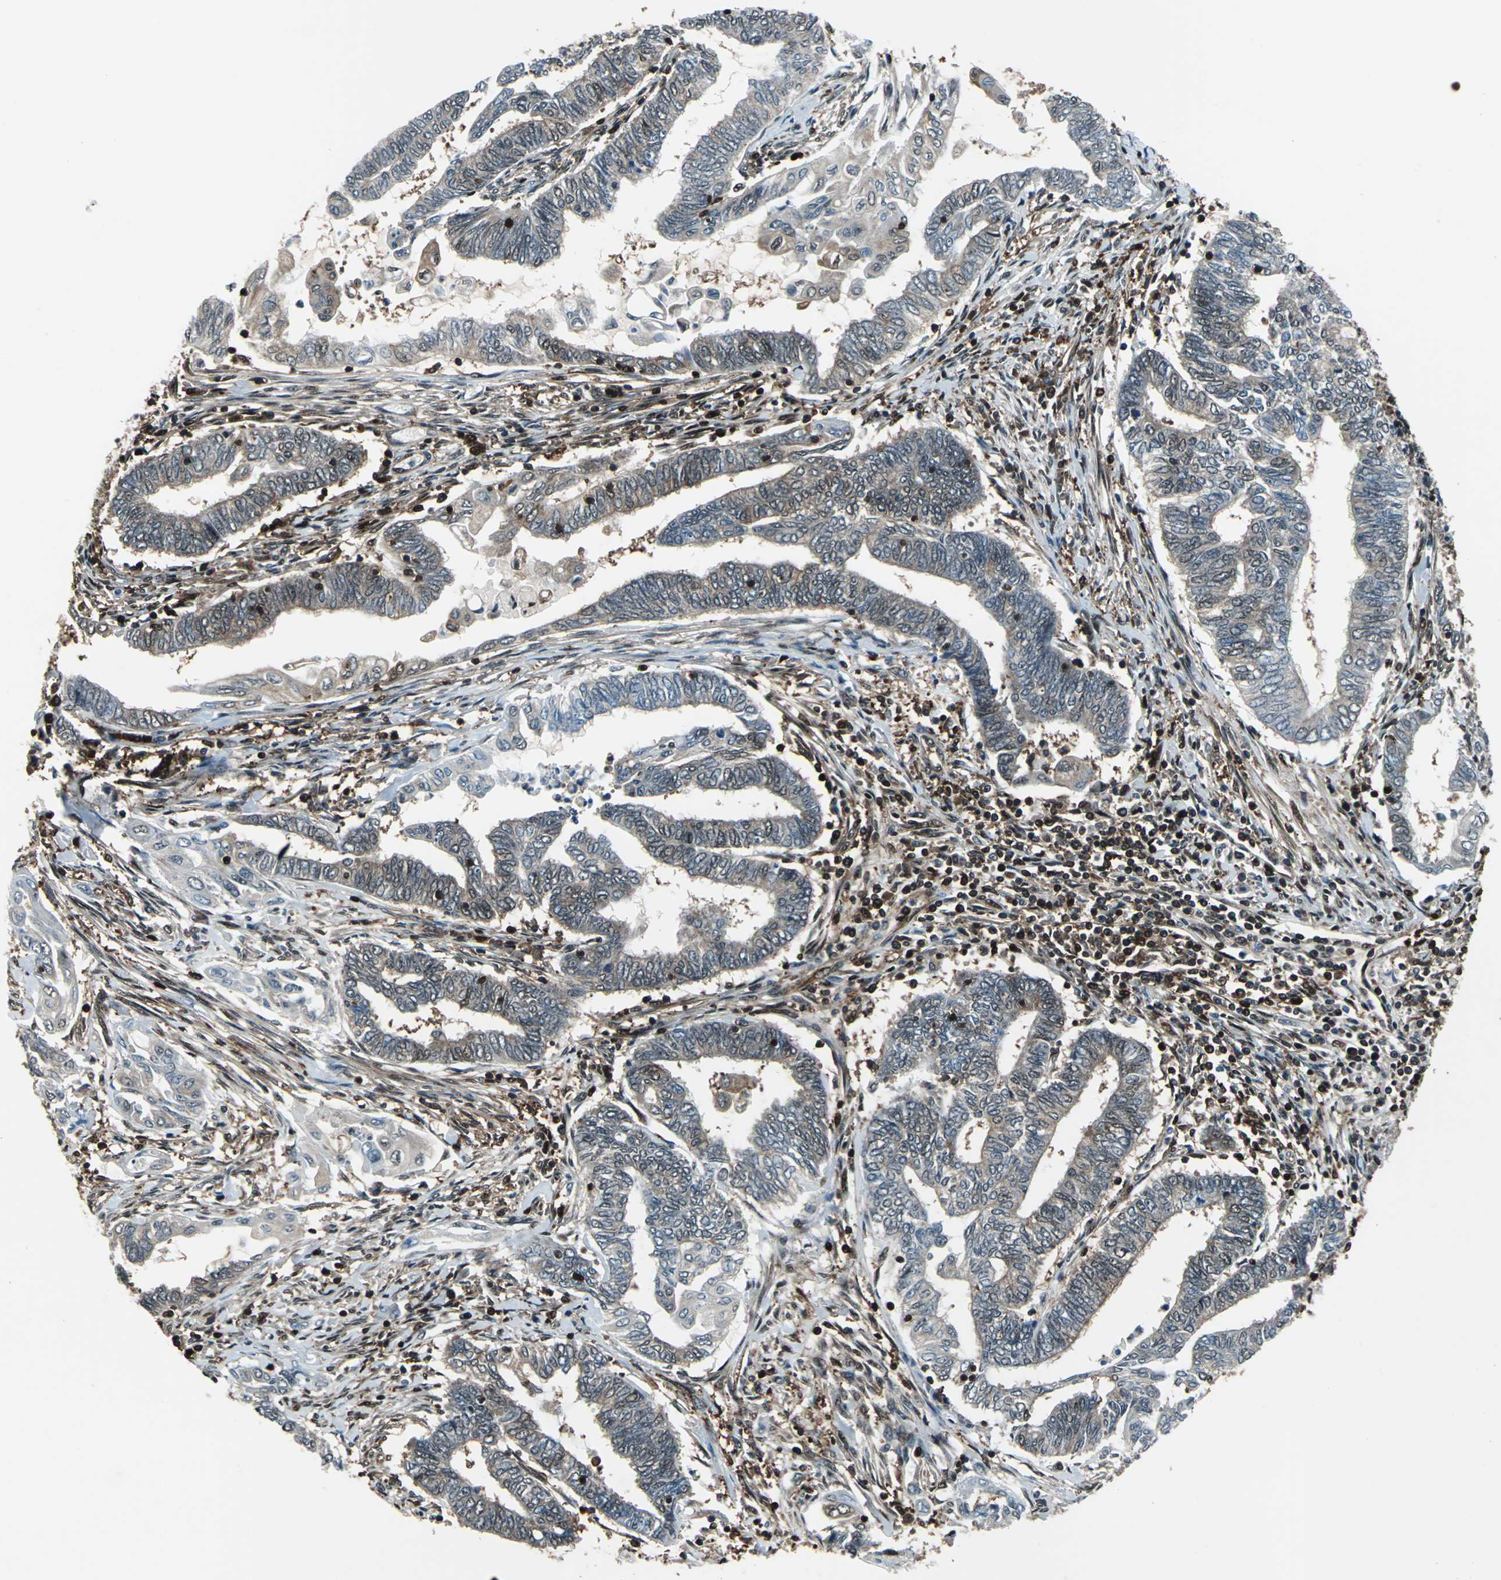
{"staining": {"intensity": "weak", "quantity": "25%-75%", "location": "cytoplasmic/membranous"}, "tissue": "endometrial cancer", "cell_type": "Tumor cells", "image_type": "cancer", "snomed": [{"axis": "morphology", "description": "Adenocarcinoma, NOS"}, {"axis": "topography", "description": "Uterus"}, {"axis": "topography", "description": "Endometrium"}], "caption": "Human endometrial cancer stained with a protein marker exhibits weak staining in tumor cells.", "gene": "PSME1", "patient": {"sex": "female", "age": 70}}